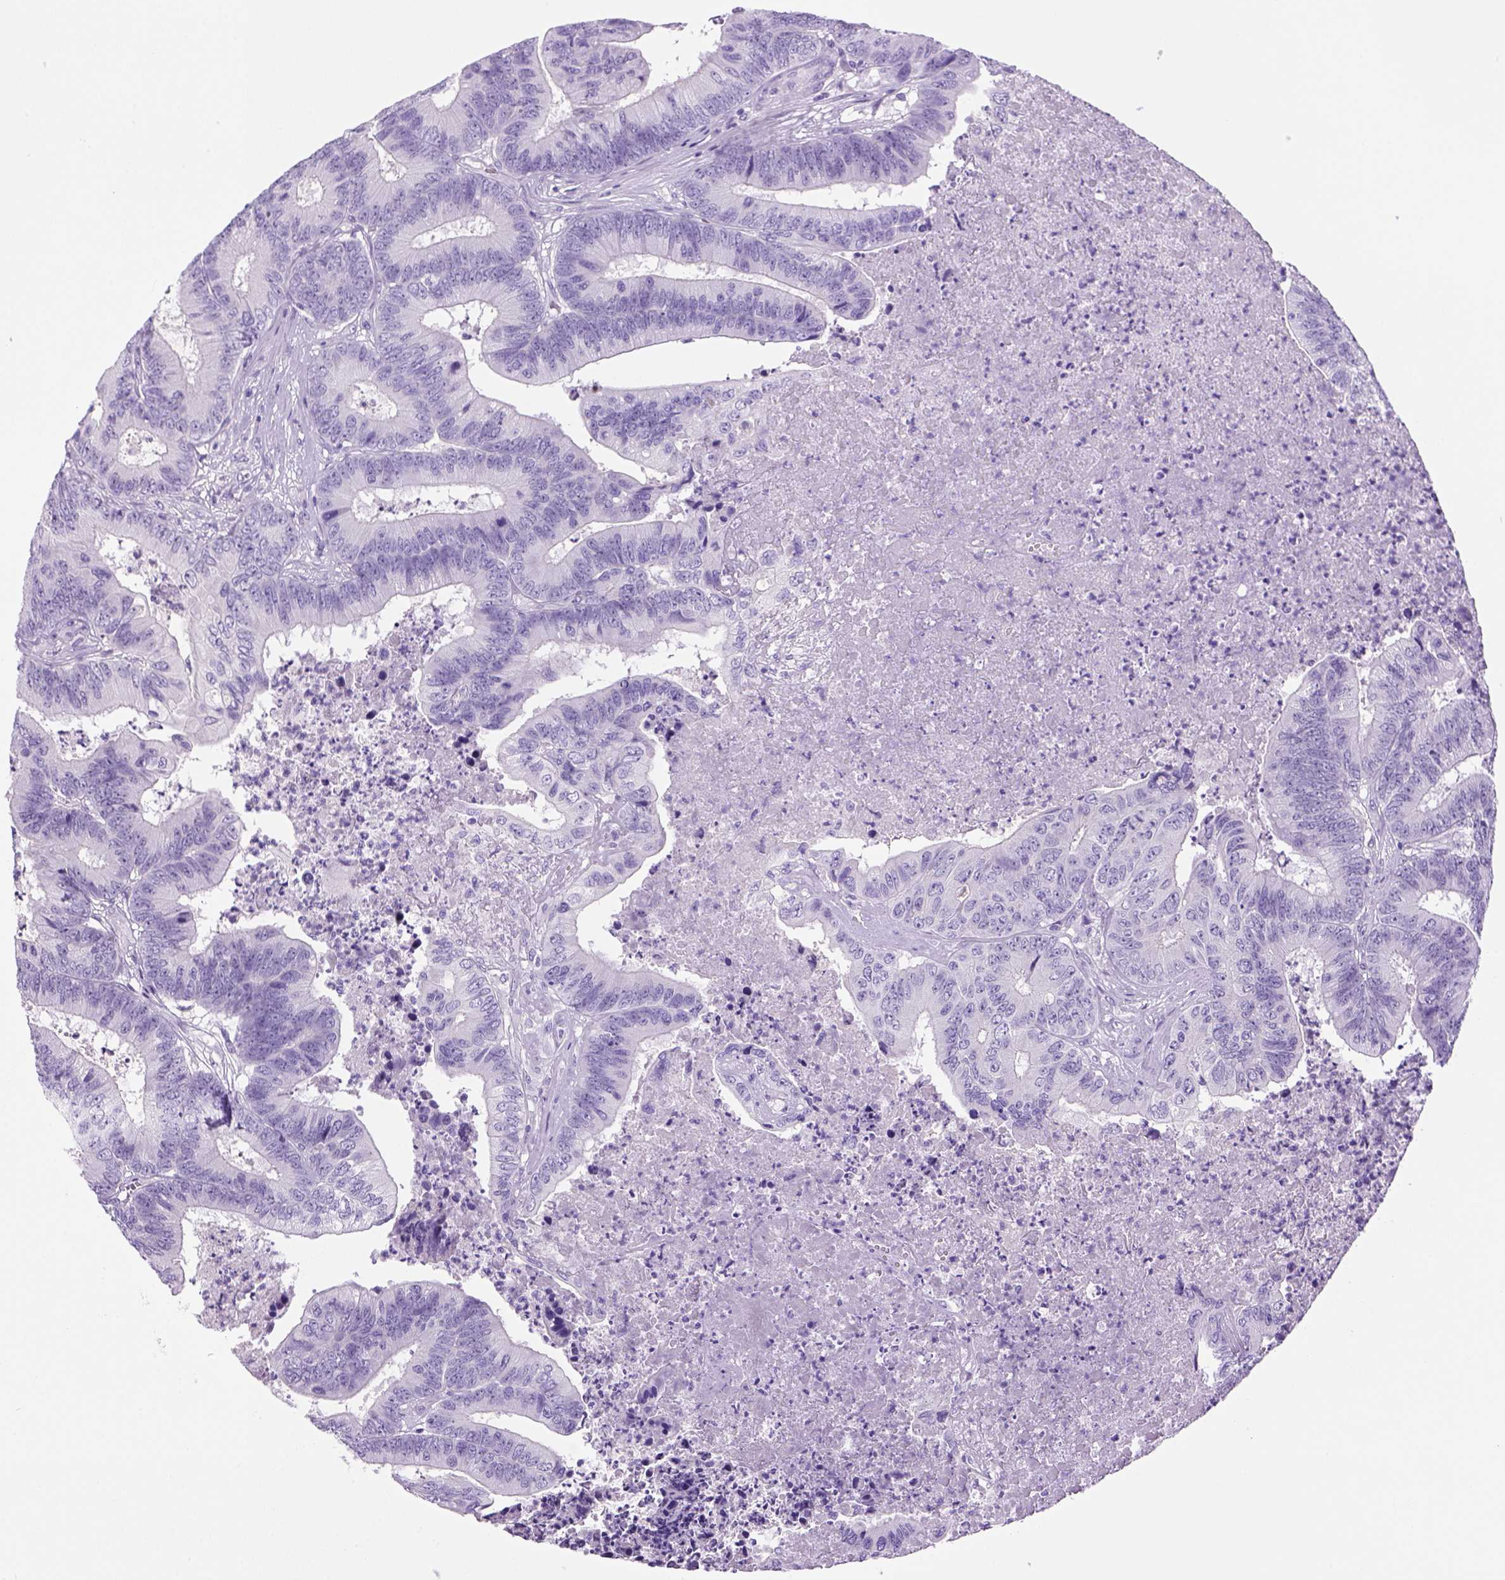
{"staining": {"intensity": "negative", "quantity": "none", "location": "none"}, "tissue": "colorectal cancer", "cell_type": "Tumor cells", "image_type": "cancer", "snomed": [{"axis": "morphology", "description": "Adenocarcinoma, NOS"}, {"axis": "topography", "description": "Colon"}], "caption": "Tumor cells are negative for protein expression in human colorectal cancer (adenocarcinoma).", "gene": "SGCG", "patient": {"sex": "male", "age": 84}}